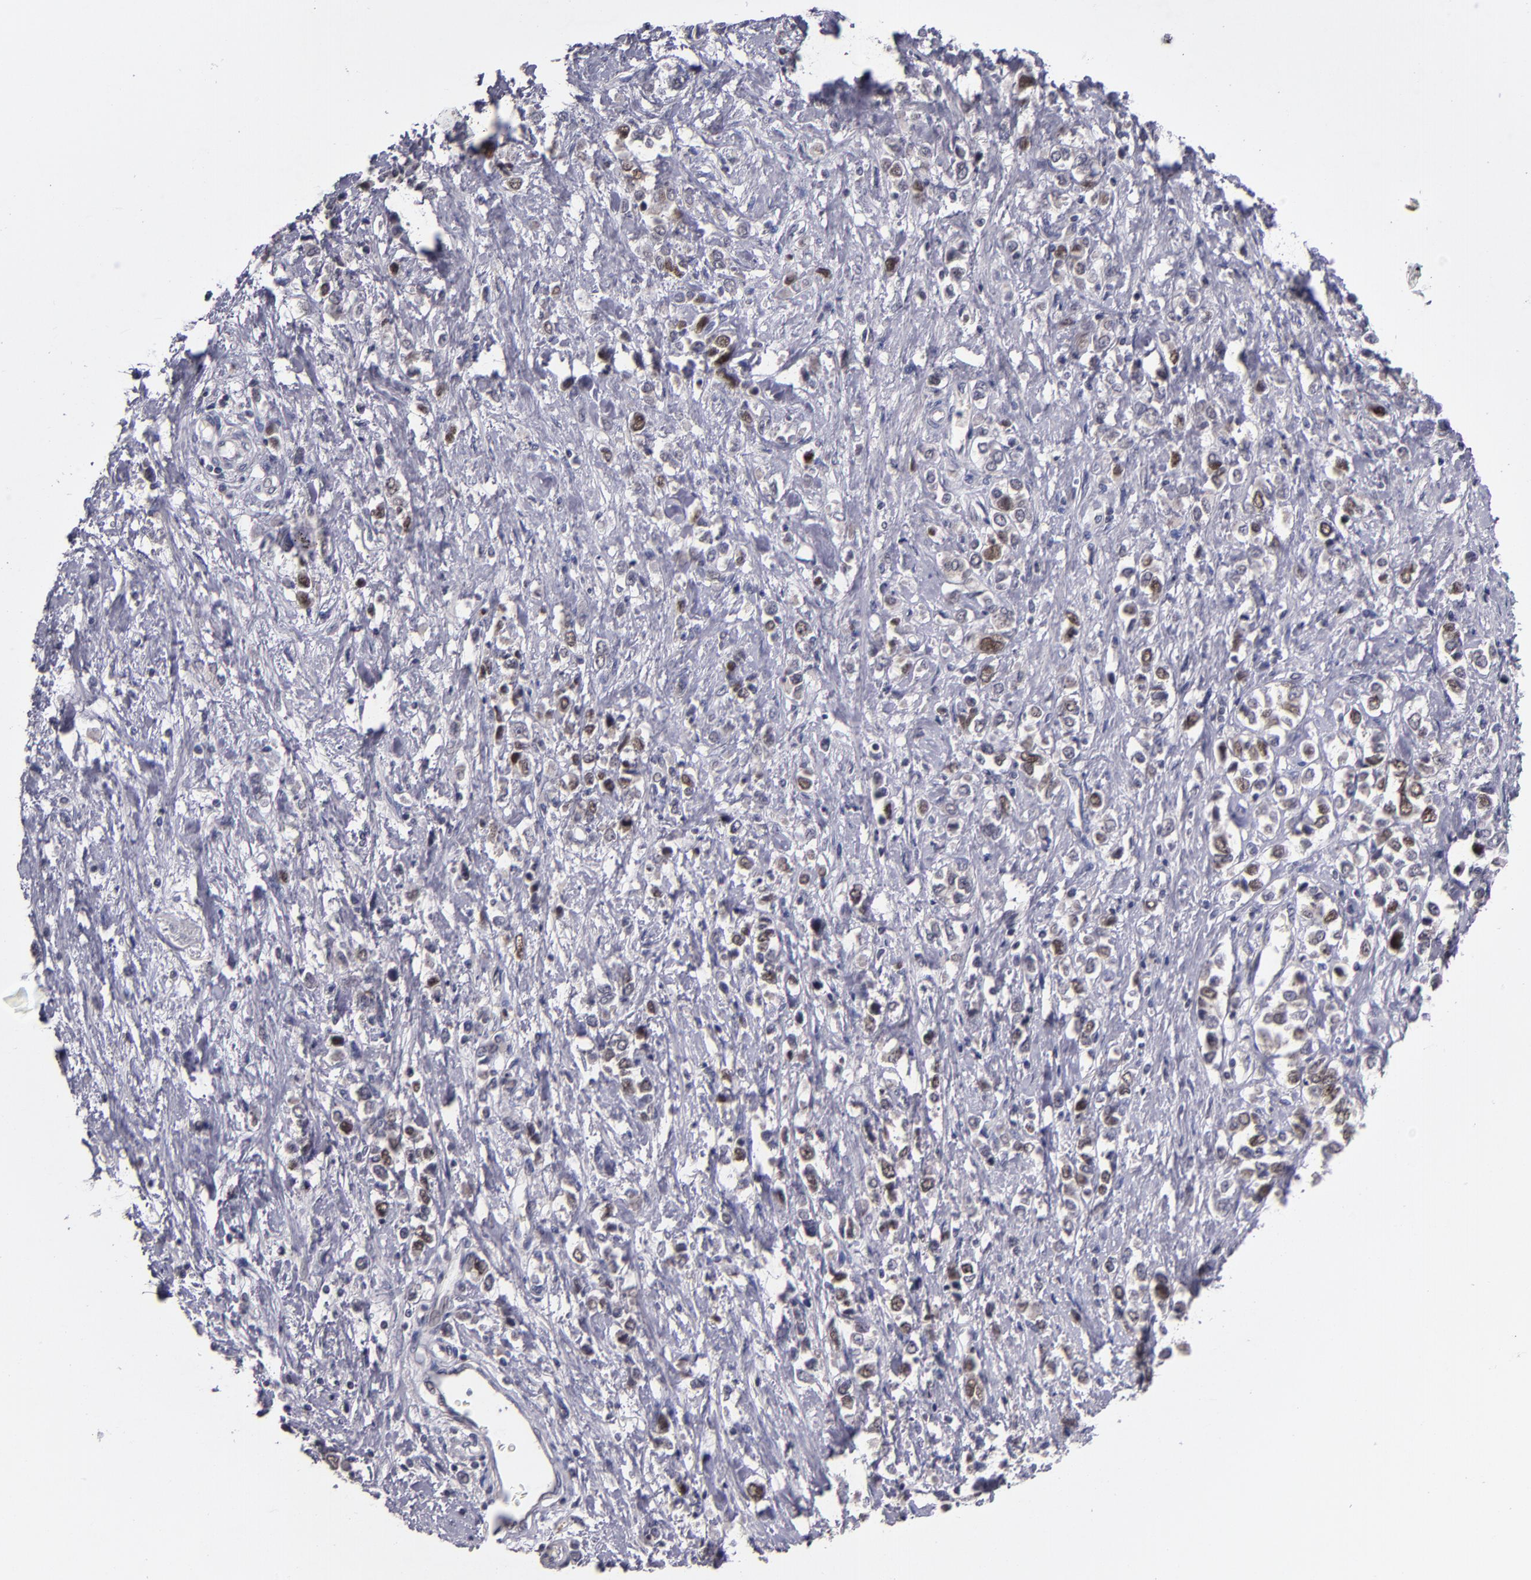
{"staining": {"intensity": "moderate", "quantity": "25%-75%", "location": "nuclear"}, "tissue": "stomach cancer", "cell_type": "Tumor cells", "image_type": "cancer", "snomed": [{"axis": "morphology", "description": "Adenocarcinoma, NOS"}, {"axis": "topography", "description": "Stomach, upper"}], "caption": "Protein staining displays moderate nuclear expression in approximately 25%-75% of tumor cells in stomach adenocarcinoma.", "gene": "CDC7", "patient": {"sex": "male", "age": 76}}